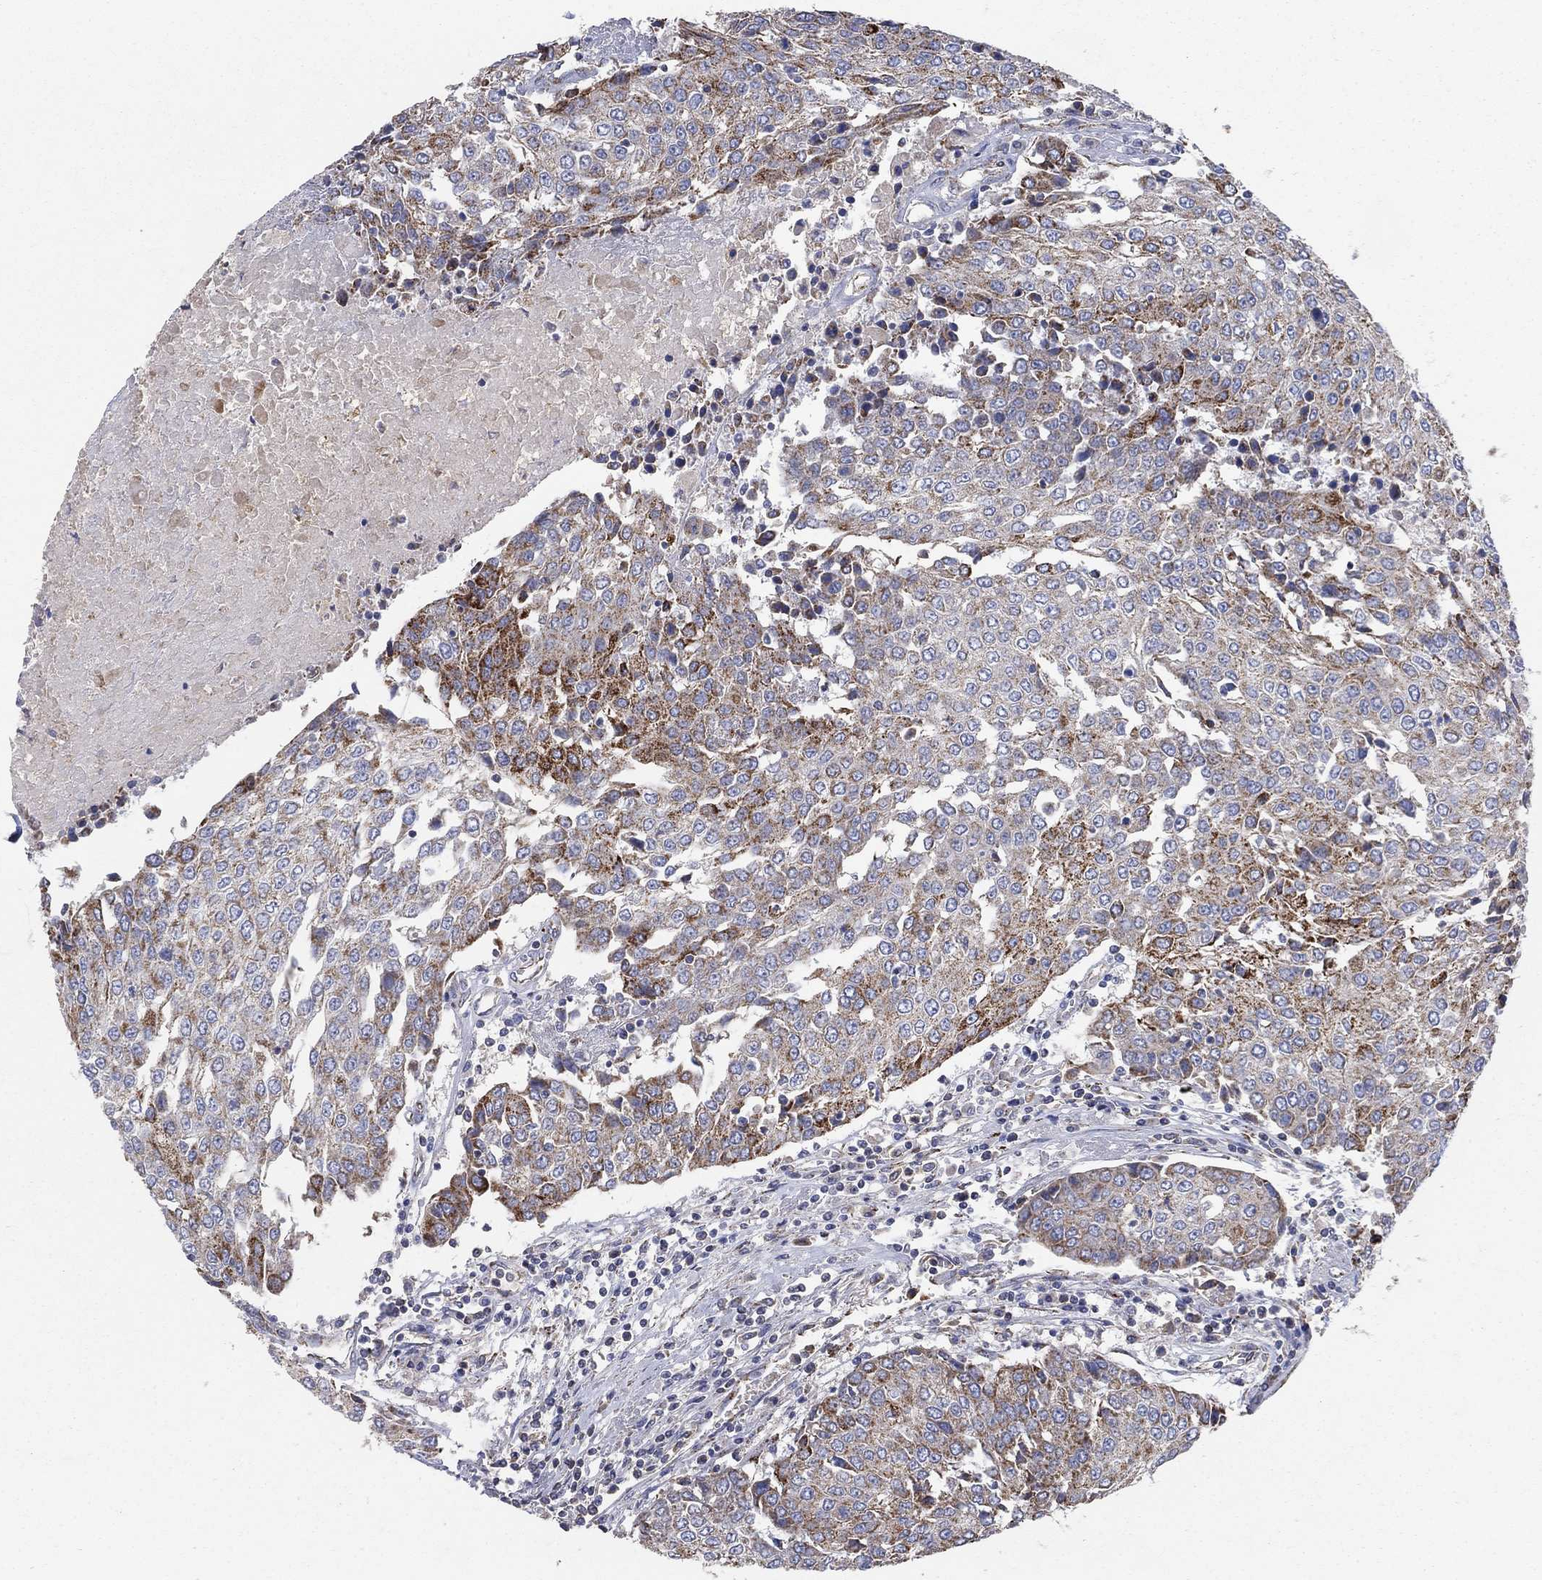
{"staining": {"intensity": "strong", "quantity": "<25%", "location": "cytoplasmic/membranous"}, "tissue": "urothelial cancer", "cell_type": "Tumor cells", "image_type": "cancer", "snomed": [{"axis": "morphology", "description": "Urothelial carcinoma, High grade"}, {"axis": "topography", "description": "Urinary bladder"}], "caption": "Human high-grade urothelial carcinoma stained with a brown dye shows strong cytoplasmic/membranous positive expression in about <25% of tumor cells.", "gene": "PNPLA2", "patient": {"sex": "female", "age": 85}}